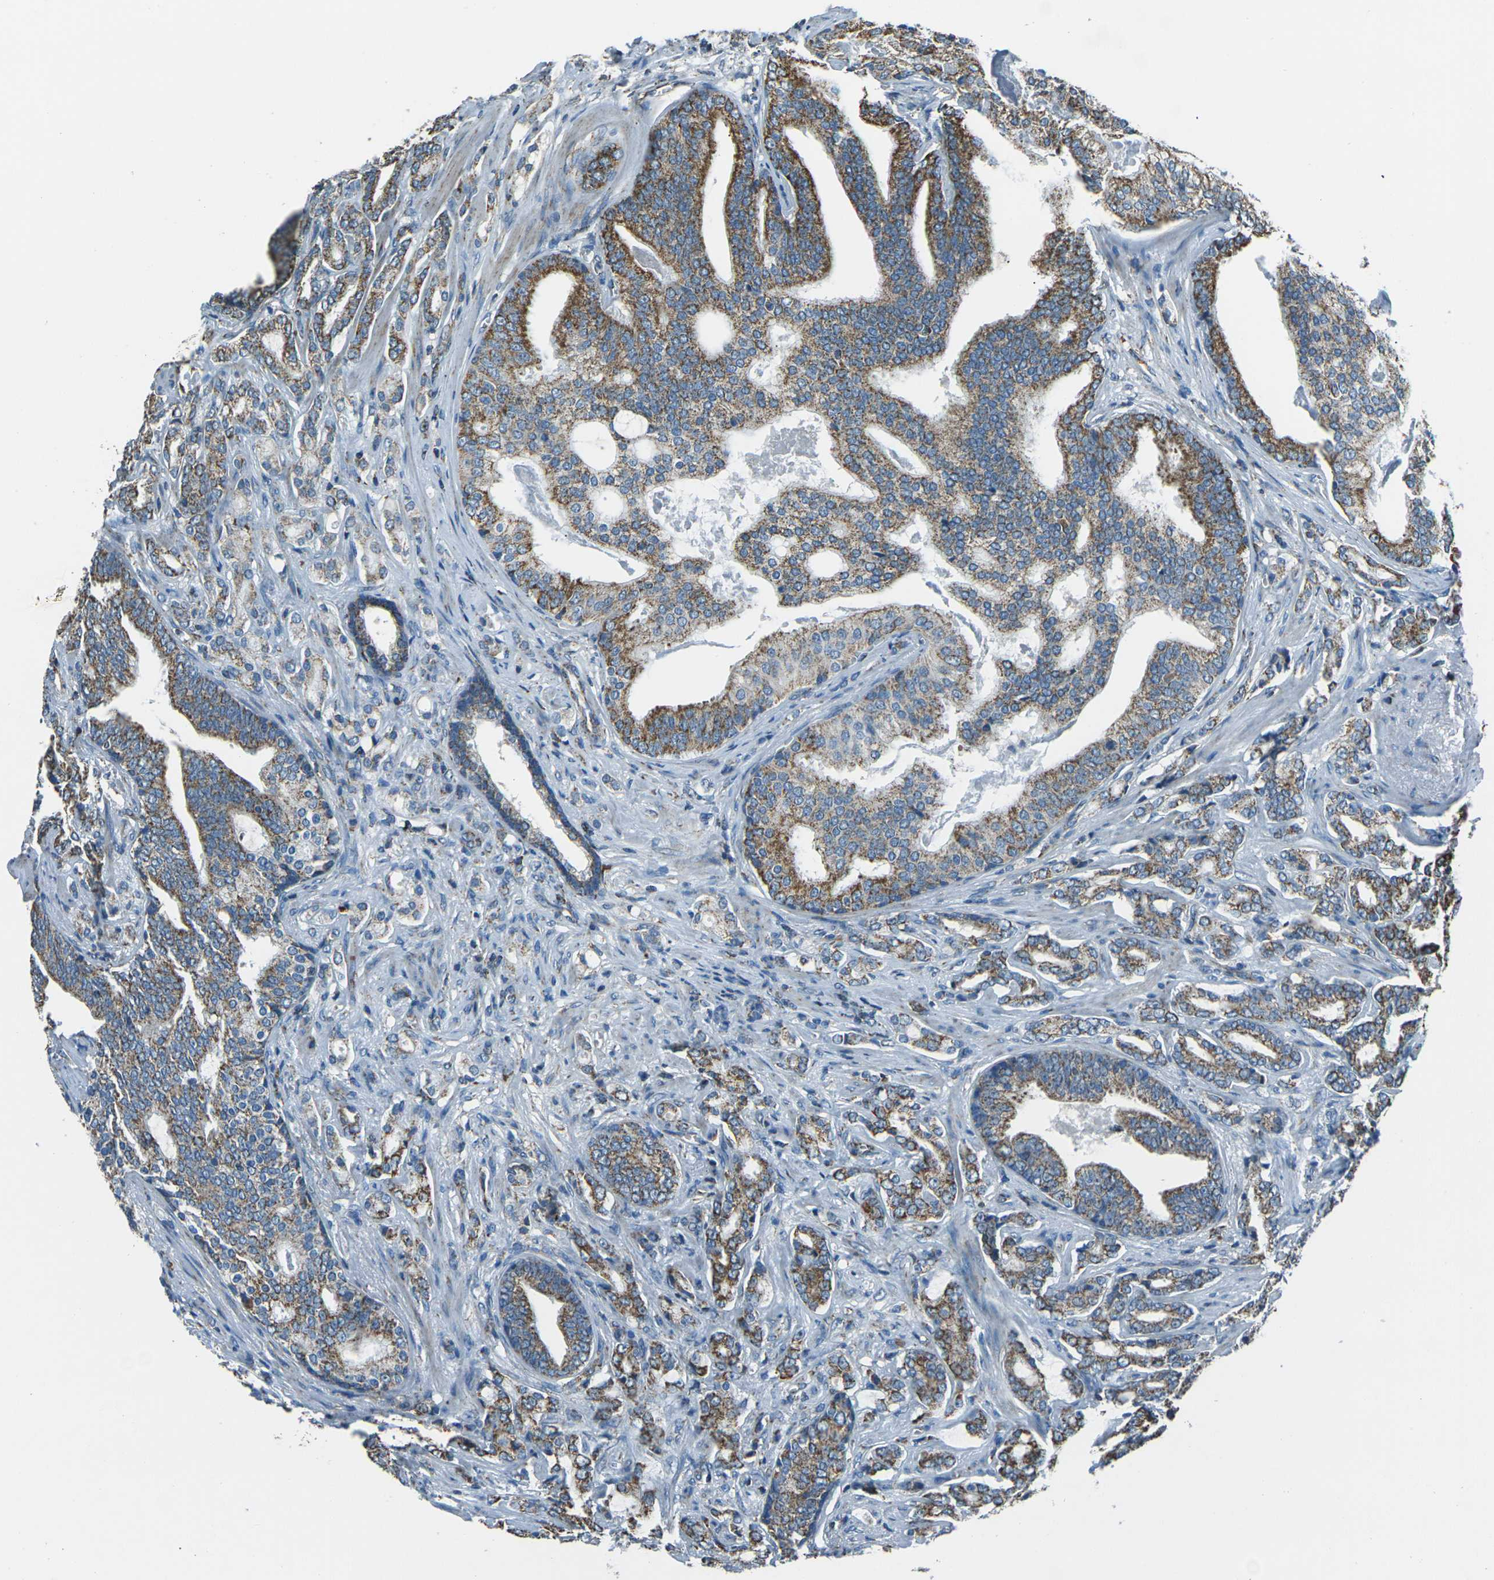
{"staining": {"intensity": "moderate", "quantity": ">75%", "location": "cytoplasmic/membranous"}, "tissue": "prostate cancer", "cell_type": "Tumor cells", "image_type": "cancer", "snomed": [{"axis": "morphology", "description": "Adenocarcinoma, Low grade"}, {"axis": "topography", "description": "Prostate"}], "caption": "Prostate low-grade adenocarcinoma stained with immunohistochemistry demonstrates moderate cytoplasmic/membranous expression in about >75% of tumor cells.", "gene": "IRF3", "patient": {"sex": "male", "age": 58}}